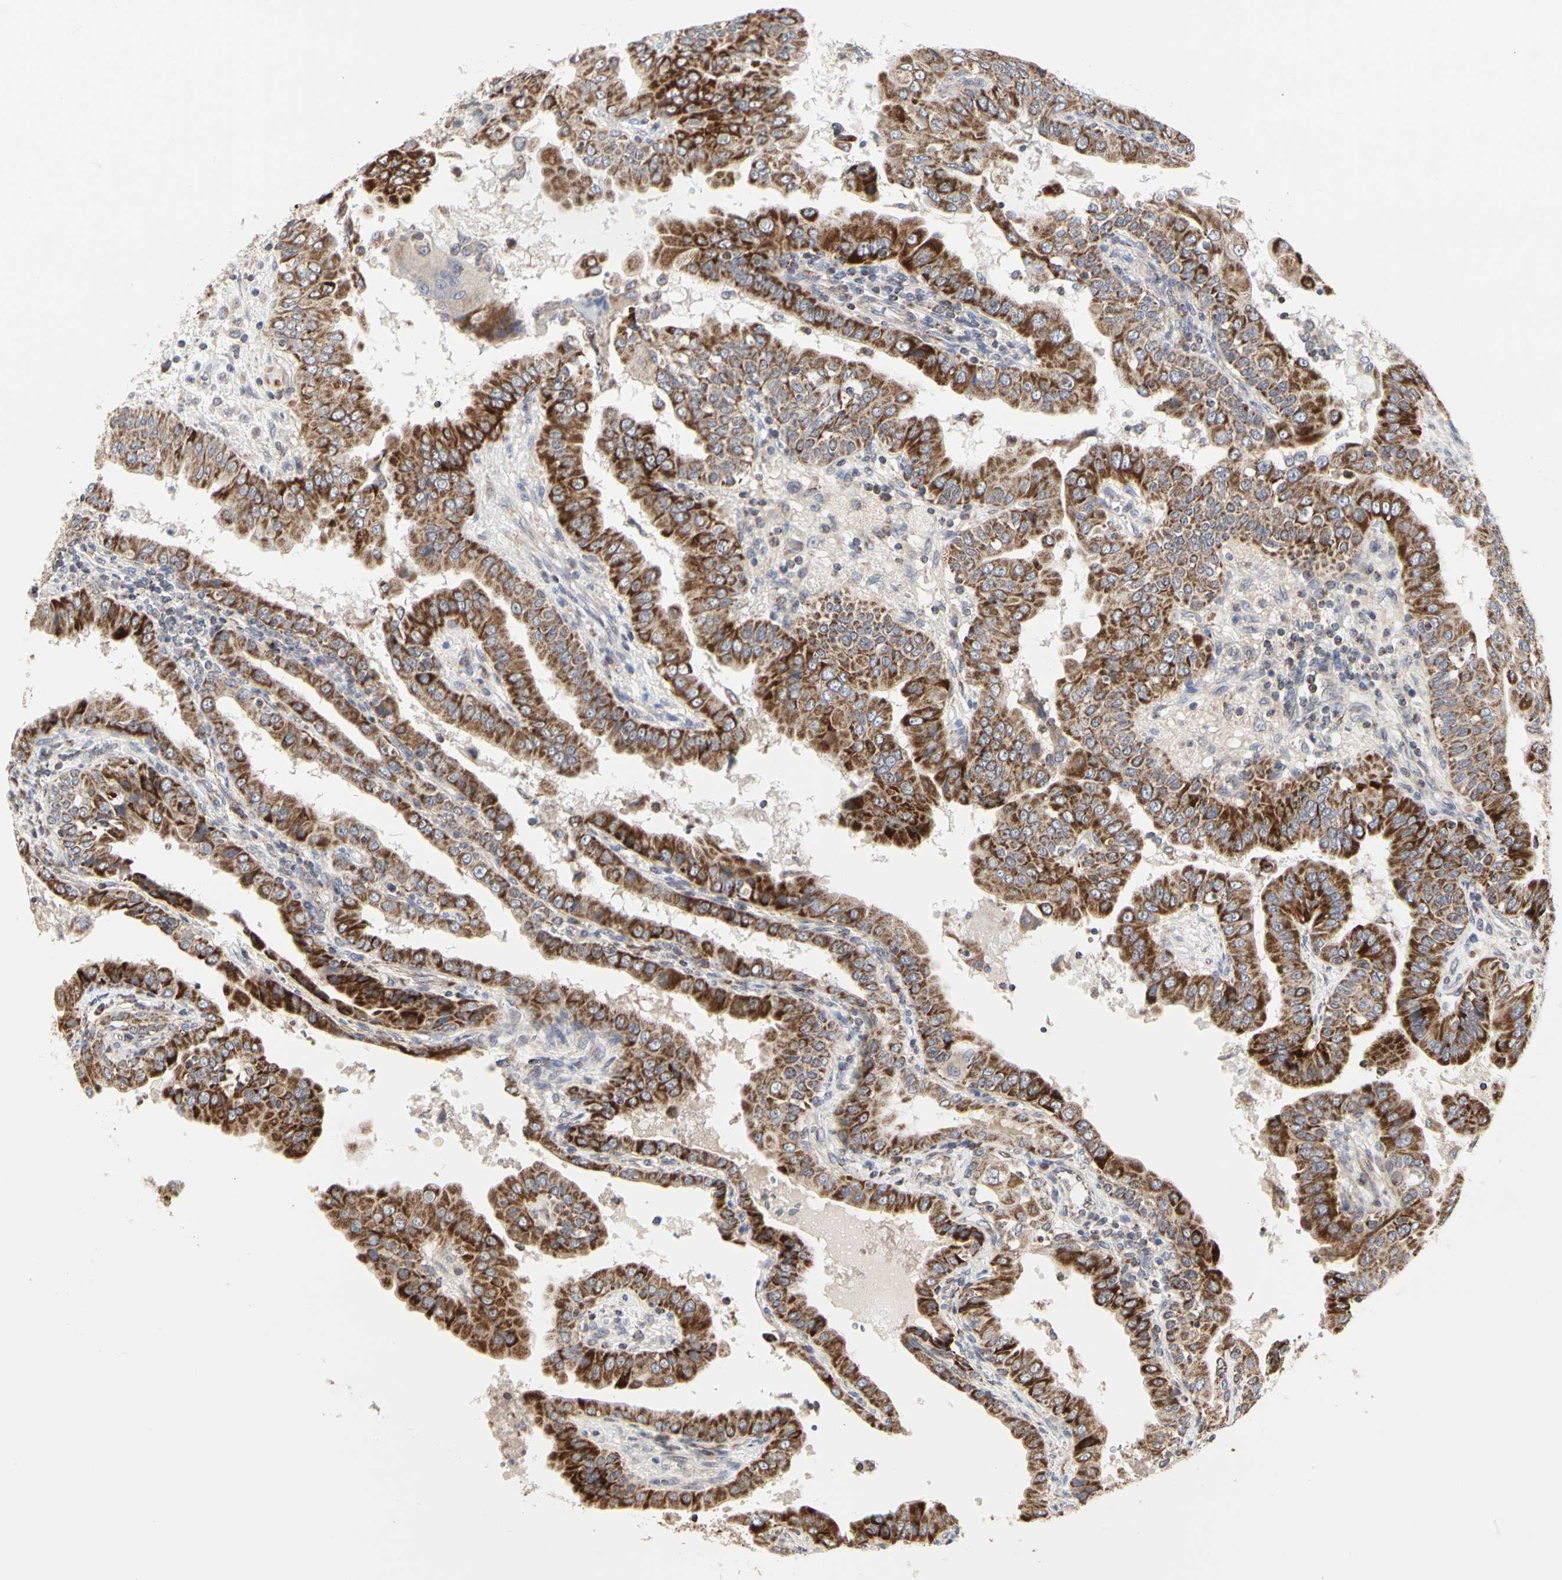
{"staining": {"intensity": "strong", "quantity": ">75%", "location": "cytoplasmic/membranous"}, "tissue": "thyroid cancer", "cell_type": "Tumor cells", "image_type": "cancer", "snomed": [{"axis": "morphology", "description": "Papillary adenocarcinoma, NOS"}, {"axis": "topography", "description": "Thyroid gland"}], "caption": "Human thyroid papillary adenocarcinoma stained for a protein (brown) shows strong cytoplasmic/membranous positive staining in about >75% of tumor cells.", "gene": "TSKU", "patient": {"sex": "male", "age": 33}}